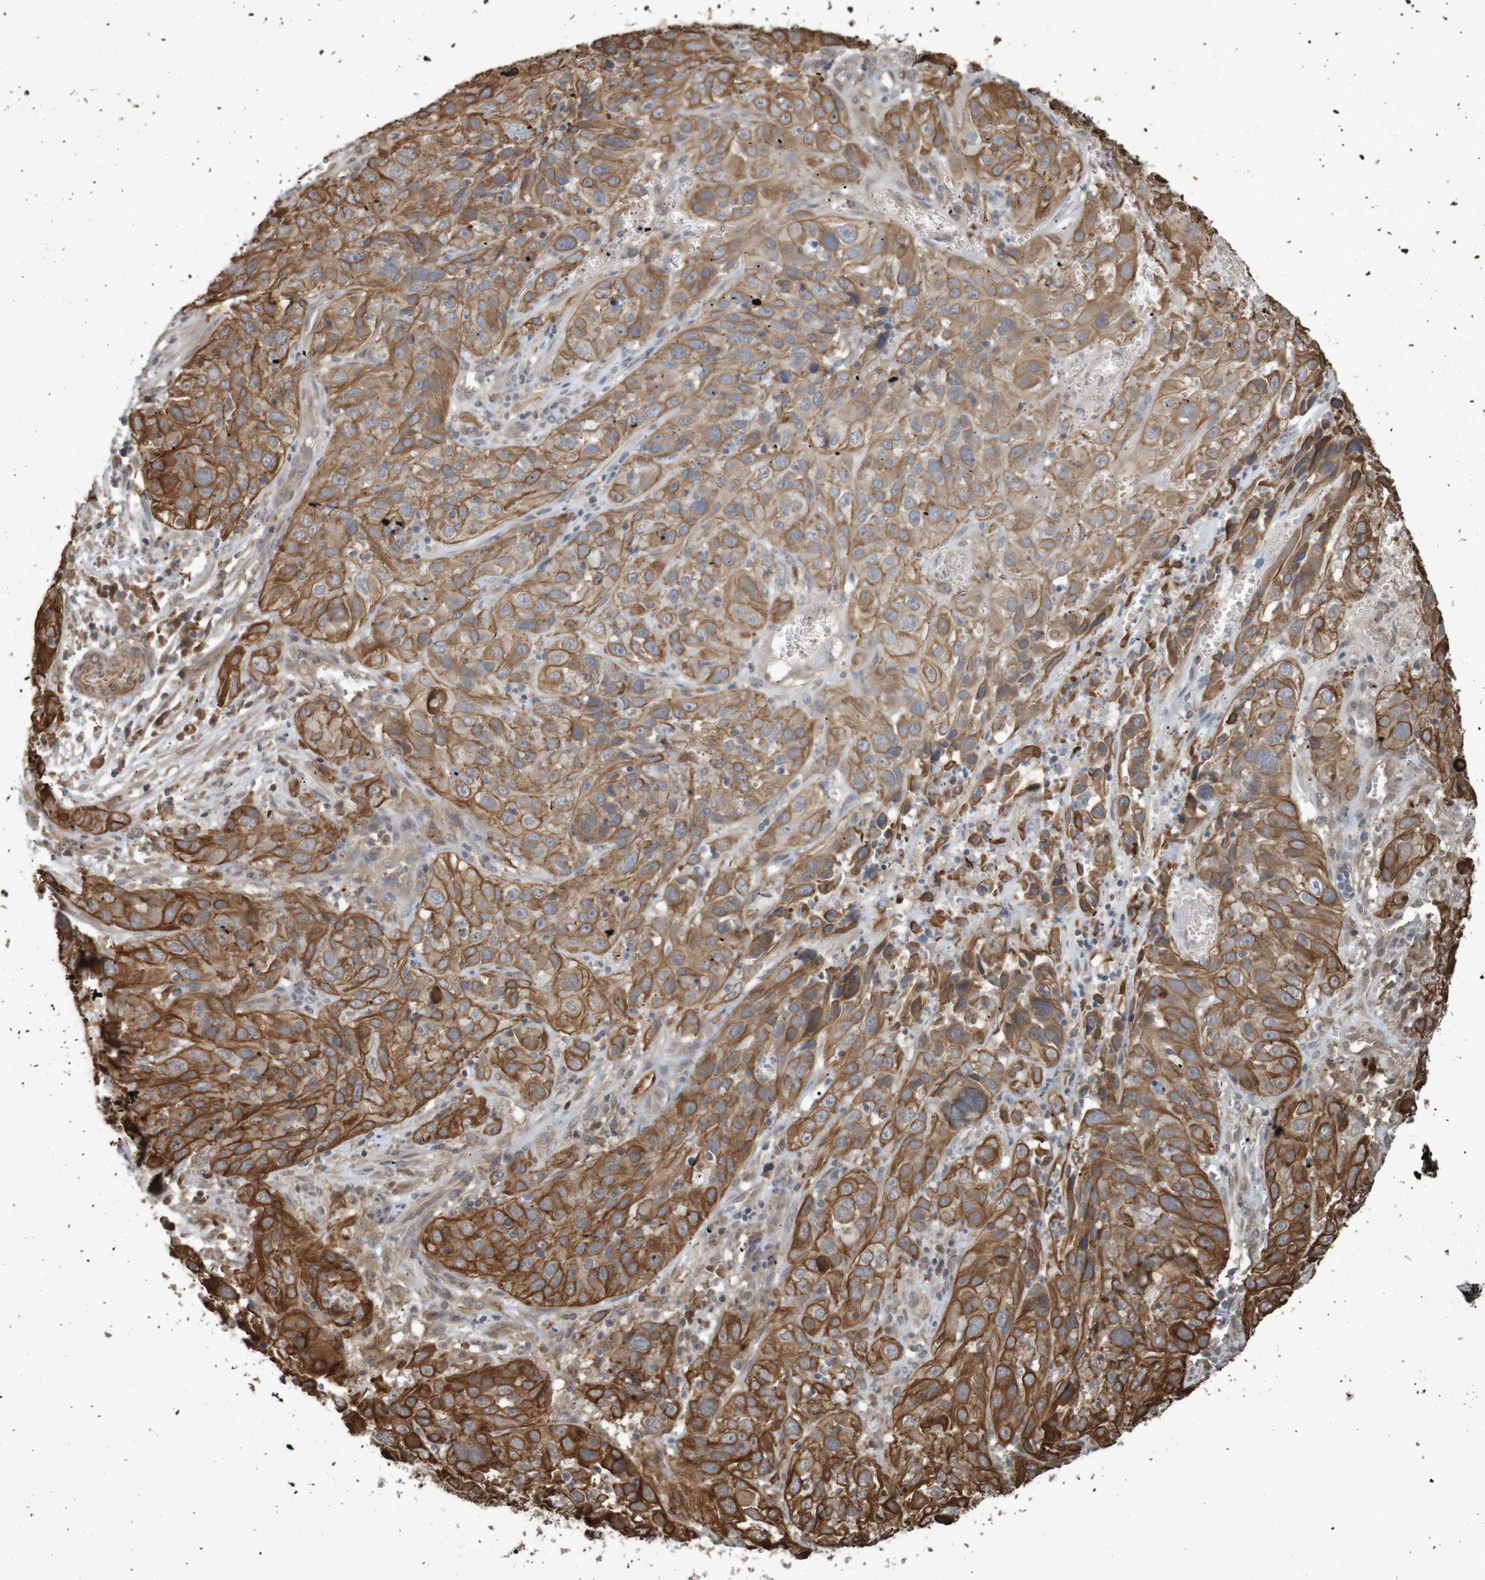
{"staining": {"intensity": "strong", "quantity": ">75%", "location": "cytoplasmic/membranous"}, "tissue": "cervical cancer", "cell_type": "Tumor cells", "image_type": "cancer", "snomed": [{"axis": "morphology", "description": "Squamous cell carcinoma, NOS"}, {"axis": "topography", "description": "Cervix"}], "caption": "High-magnification brightfield microscopy of cervical squamous cell carcinoma stained with DAB (3,3'-diaminobenzidine) (brown) and counterstained with hematoxylin (blue). tumor cells exhibit strong cytoplasmic/membranous positivity is appreciated in approximately>75% of cells. The staining was performed using DAB, with brown indicating positive protein expression. Nuclei are stained blue with hematoxylin.", "gene": "ARHGEF11", "patient": {"sex": "female", "age": 32}}